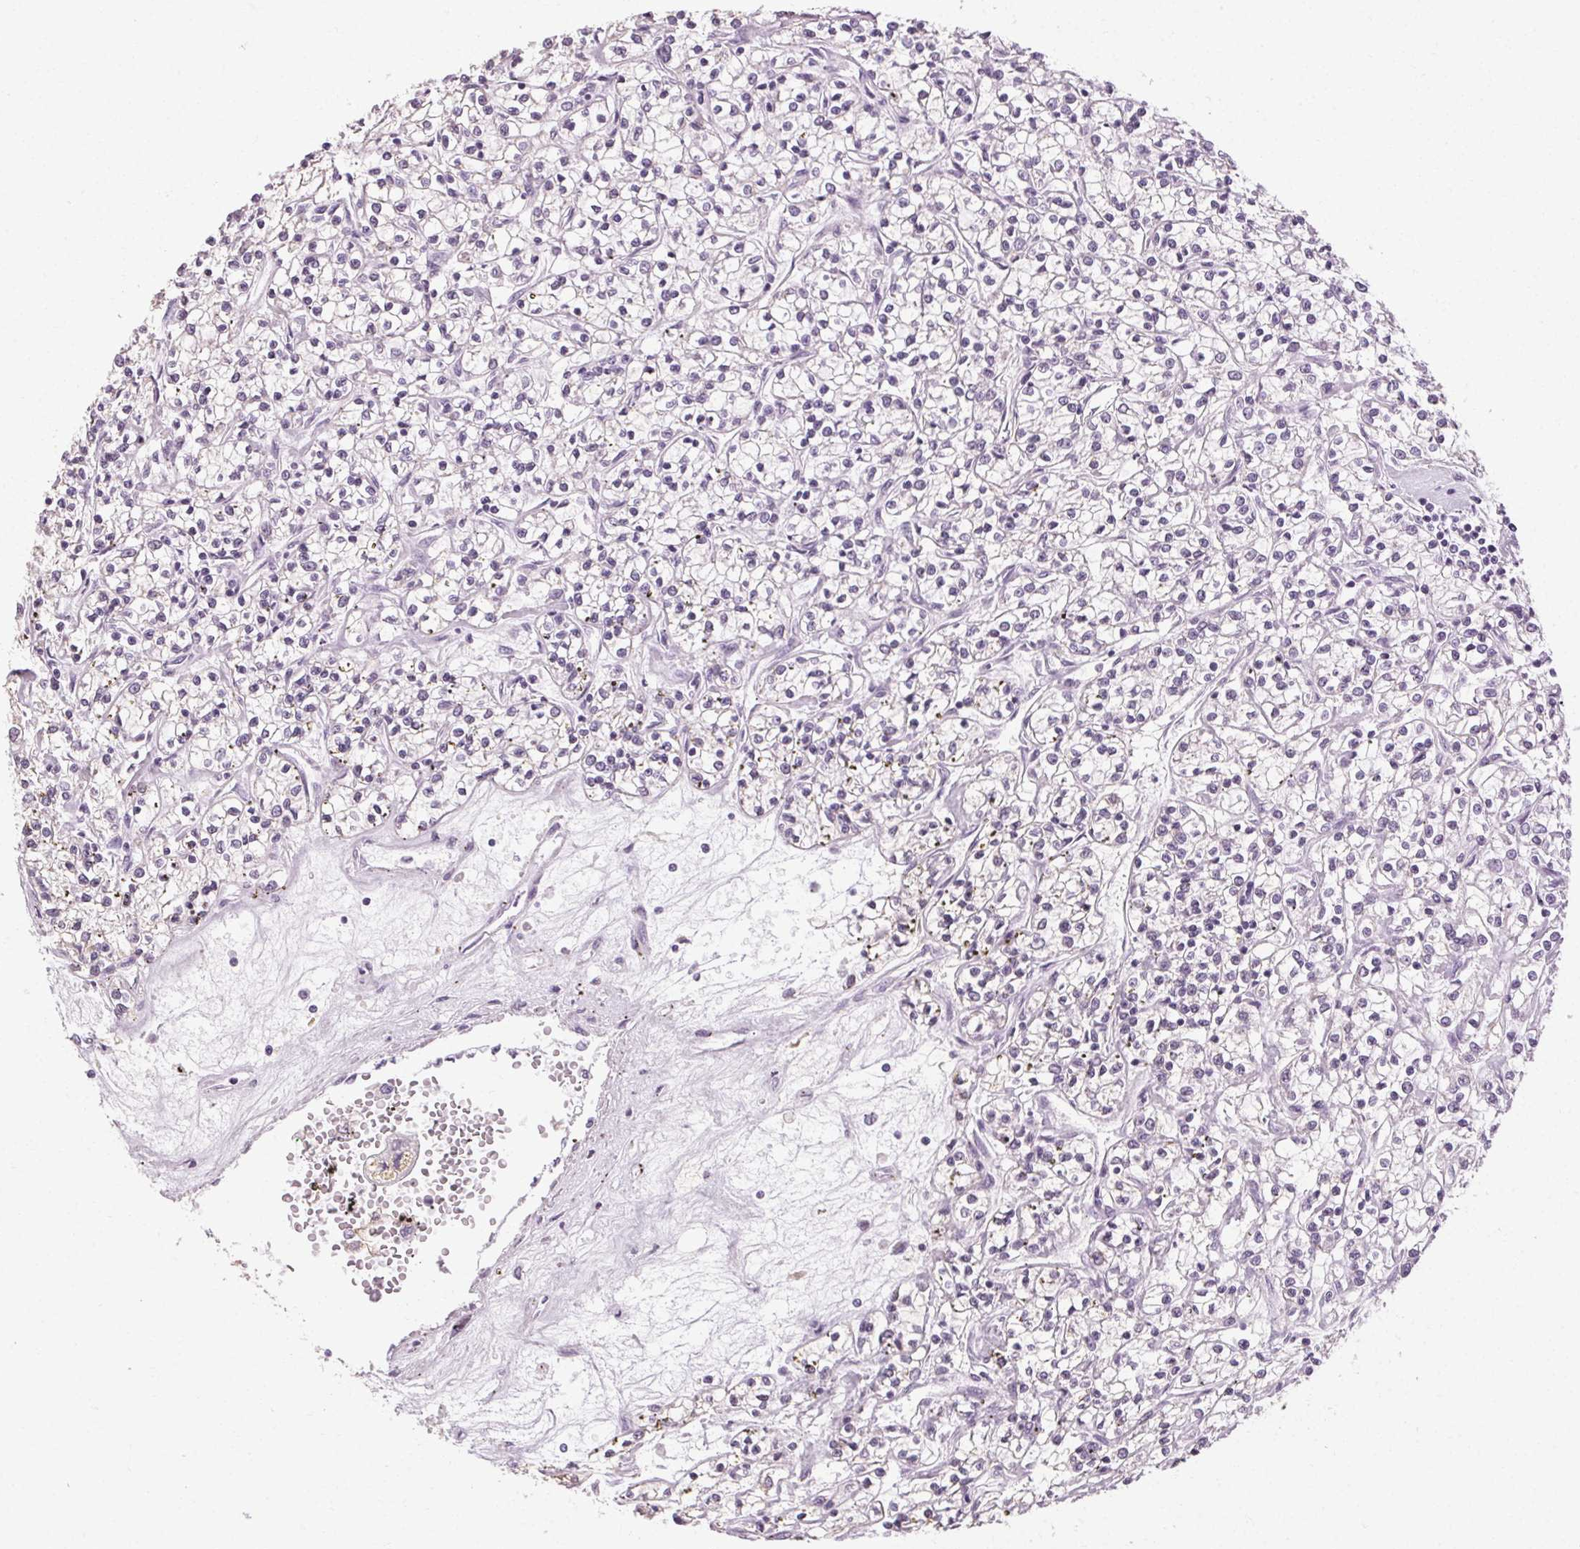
{"staining": {"intensity": "negative", "quantity": "none", "location": "none"}, "tissue": "renal cancer", "cell_type": "Tumor cells", "image_type": "cancer", "snomed": [{"axis": "morphology", "description": "Adenocarcinoma, NOS"}, {"axis": "topography", "description": "Kidney"}], "caption": "IHC histopathology image of neoplastic tissue: human renal cancer (adenocarcinoma) stained with DAB reveals no significant protein positivity in tumor cells.", "gene": "POMC", "patient": {"sex": "female", "age": 59}}